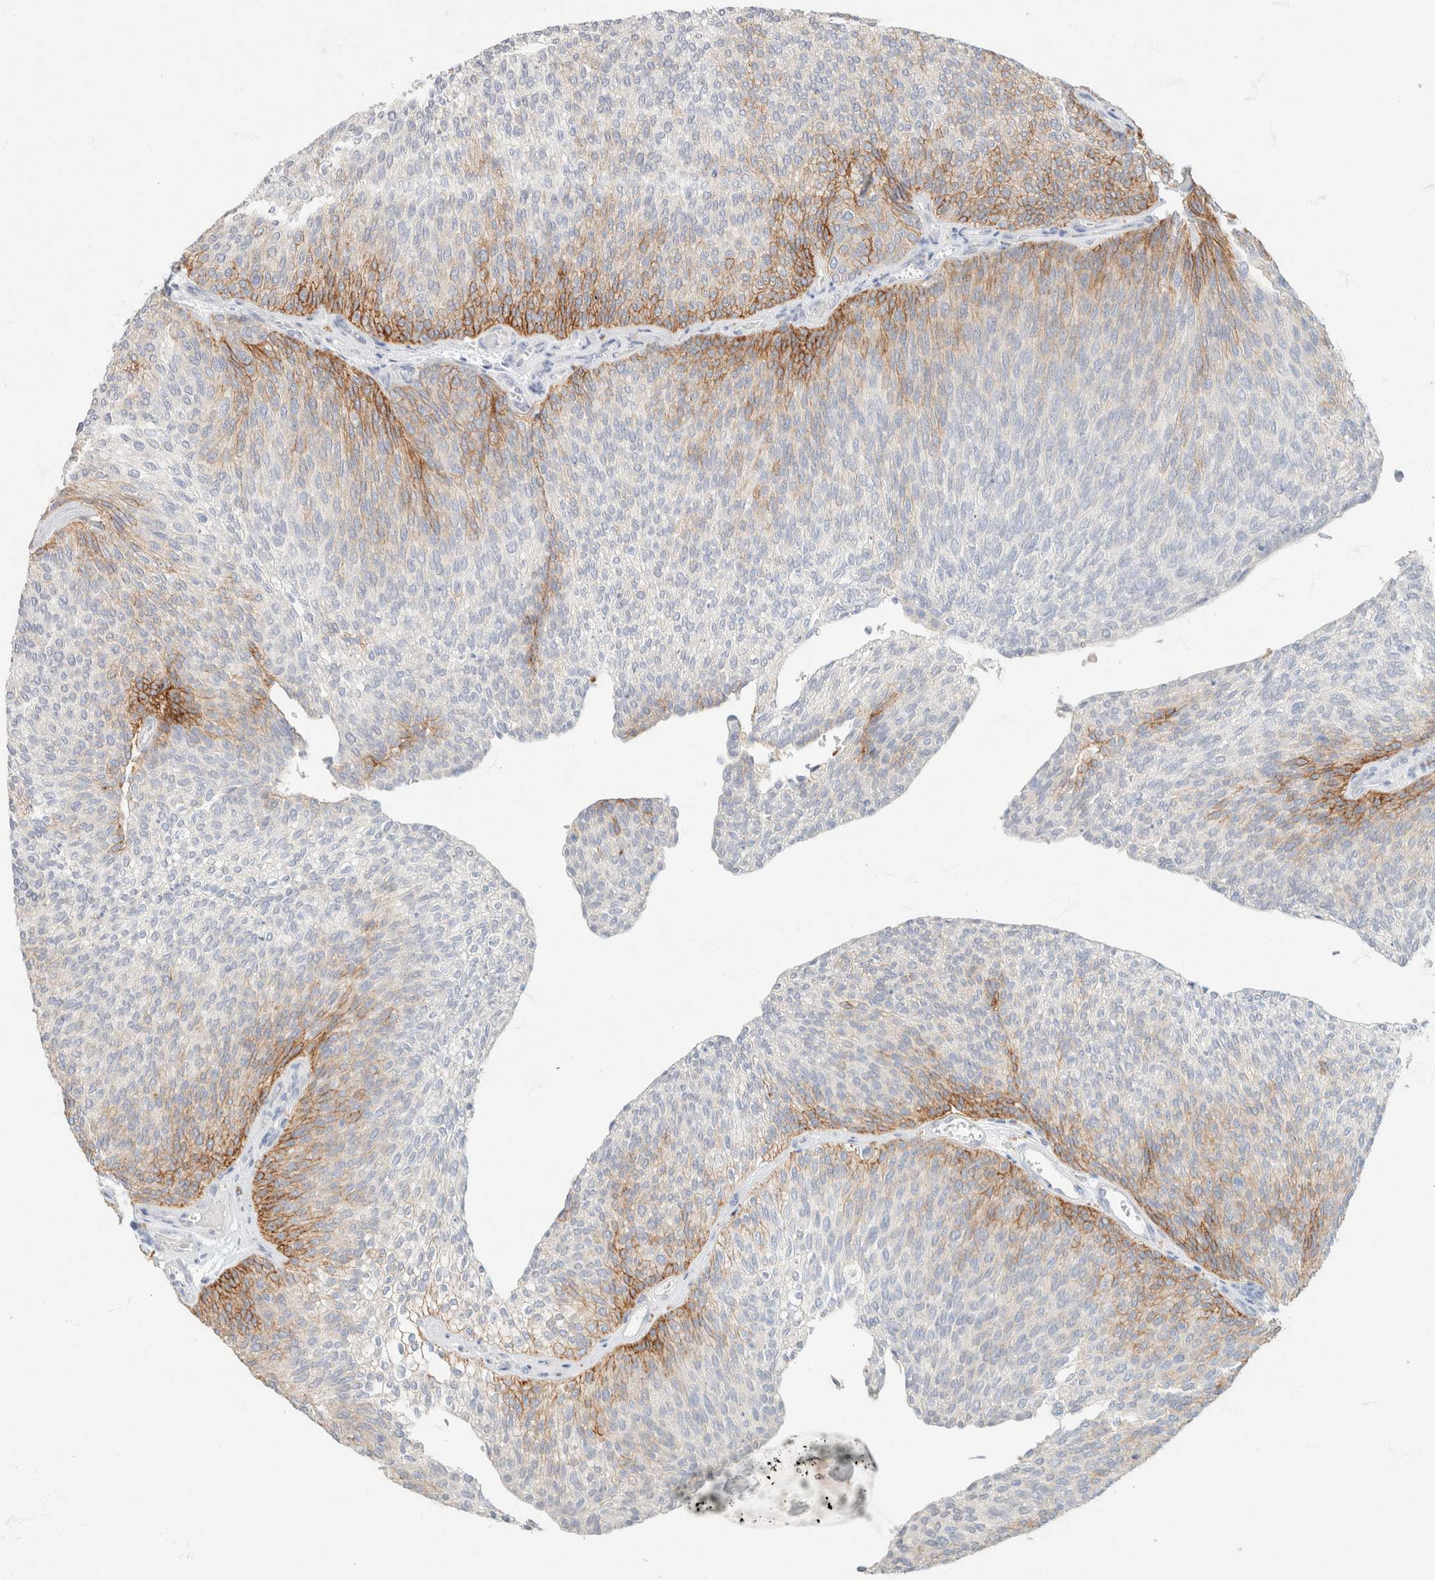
{"staining": {"intensity": "moderate", "quantity": "<25%", "location": "cytoplasmic/membranous"}, "tissue": "urothelial cancer", "cell_type": "Tumor cells", "image_type": "cancer", "snomed": [{"axis": "morphology", "description": "Urothelial carcinoma, Low grade"}, {"axis": "topography", "description": "Urinary bladder"}], "caption": "High-power microscopy captured an immunohistochemistry histopathology image of low-grade urothelial carcinoma, revealing moderate cytoplasmic/membranous positivity in approximately <25% of tumor cells.", "gene": "CA12", "patient": {"sex": "female", "age": 79}}